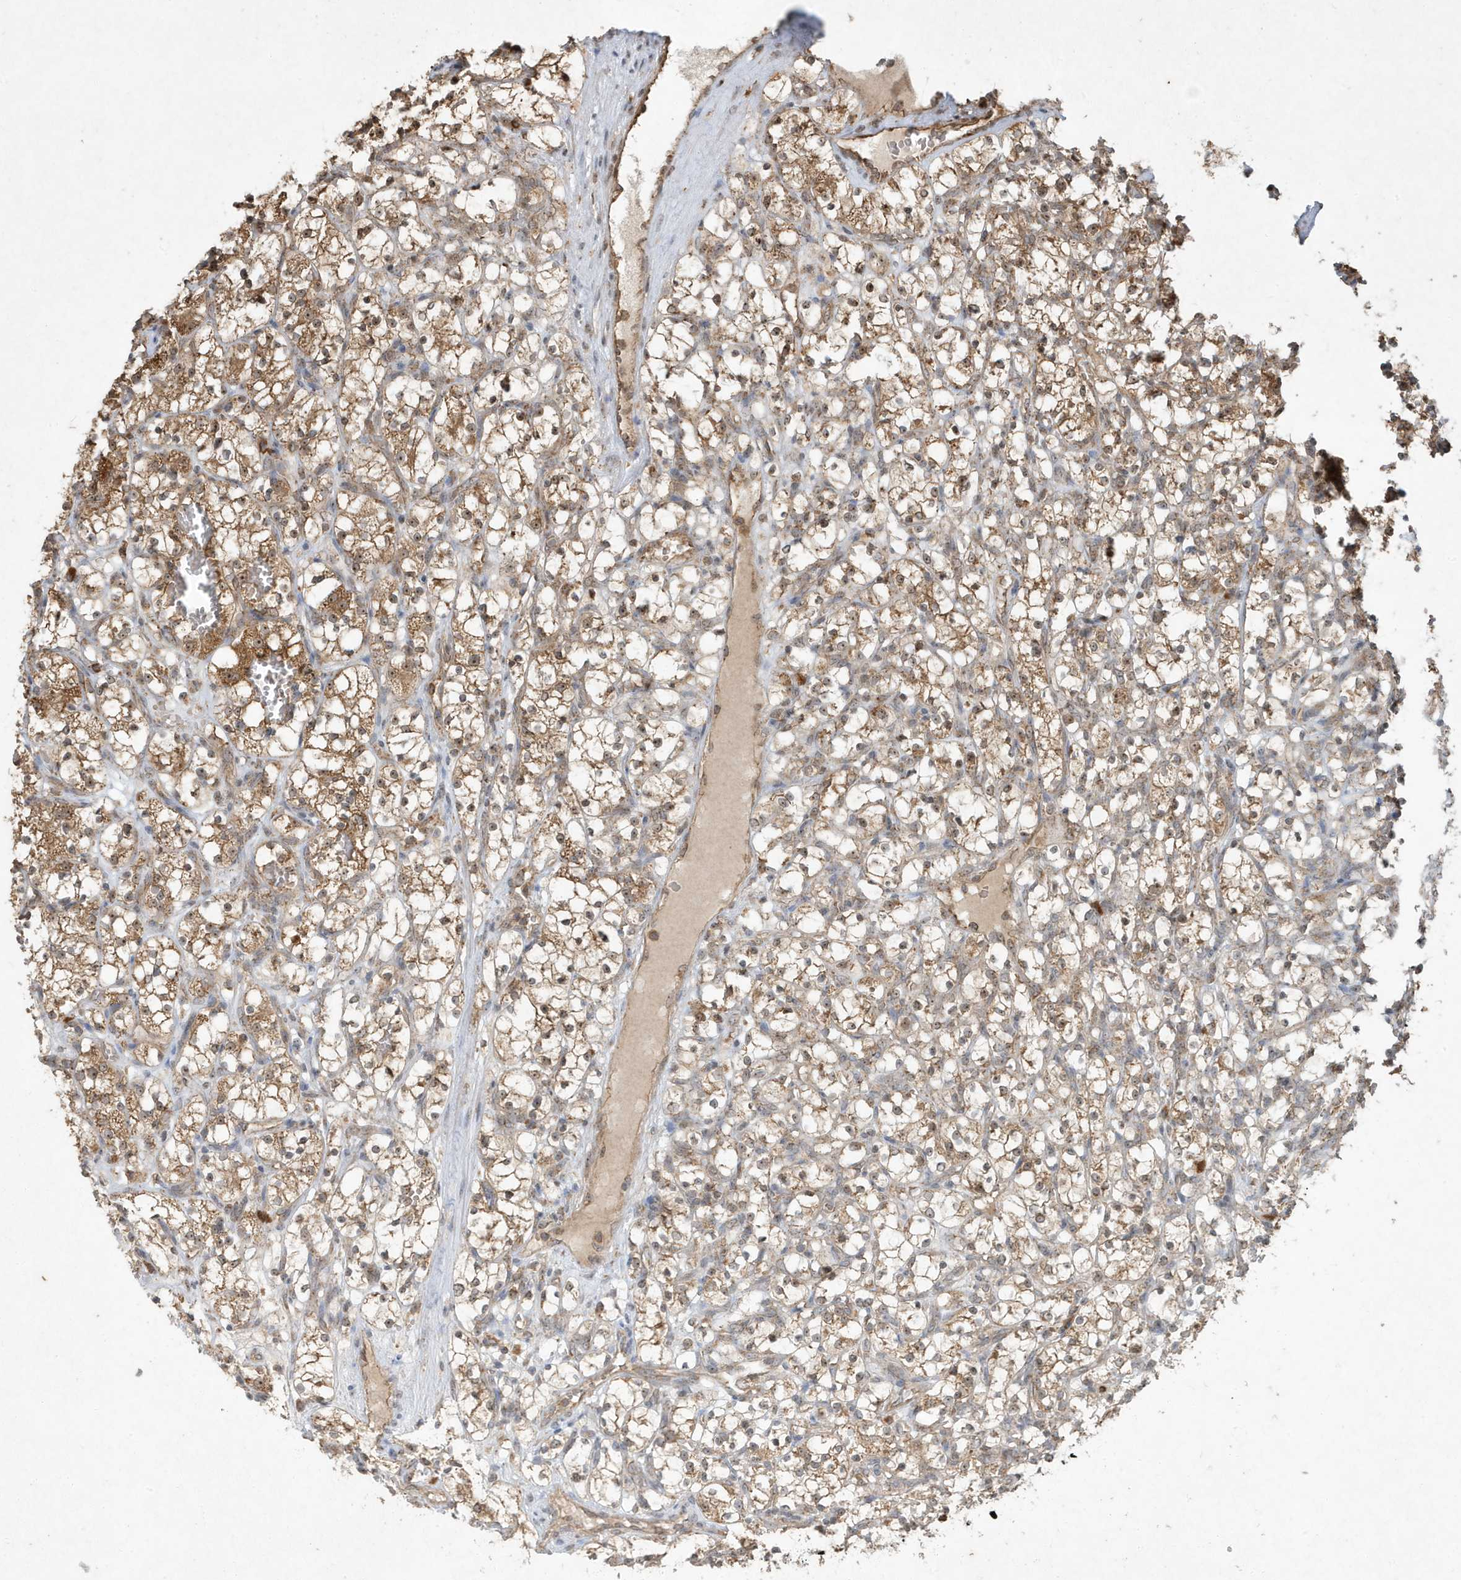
{"staining": {"intensity": "moderate", "quantity": ">75%", "location": "cytoplasmic/membranous"}, "tissue": "renal cancer", "cell_type": "Tumor cells", "image_type": "cancer", "snomed": [{"axis": "morphology", "description": "Adenocarcinoma, NOS"}, {"axis": "topography", "description": "Kidney"}], "caption": "Immunohistochemical staining of human renal cancer (adenocarcinoma) shows moderate cytoplasmic/membranous protein expression in approximately >75% of tumor cells. Immunohistochemistry stains the protein in brown and the nuclei are stained blue.", "gene": "ABCB9", "patient": {"sex": "female", "age": 69}}